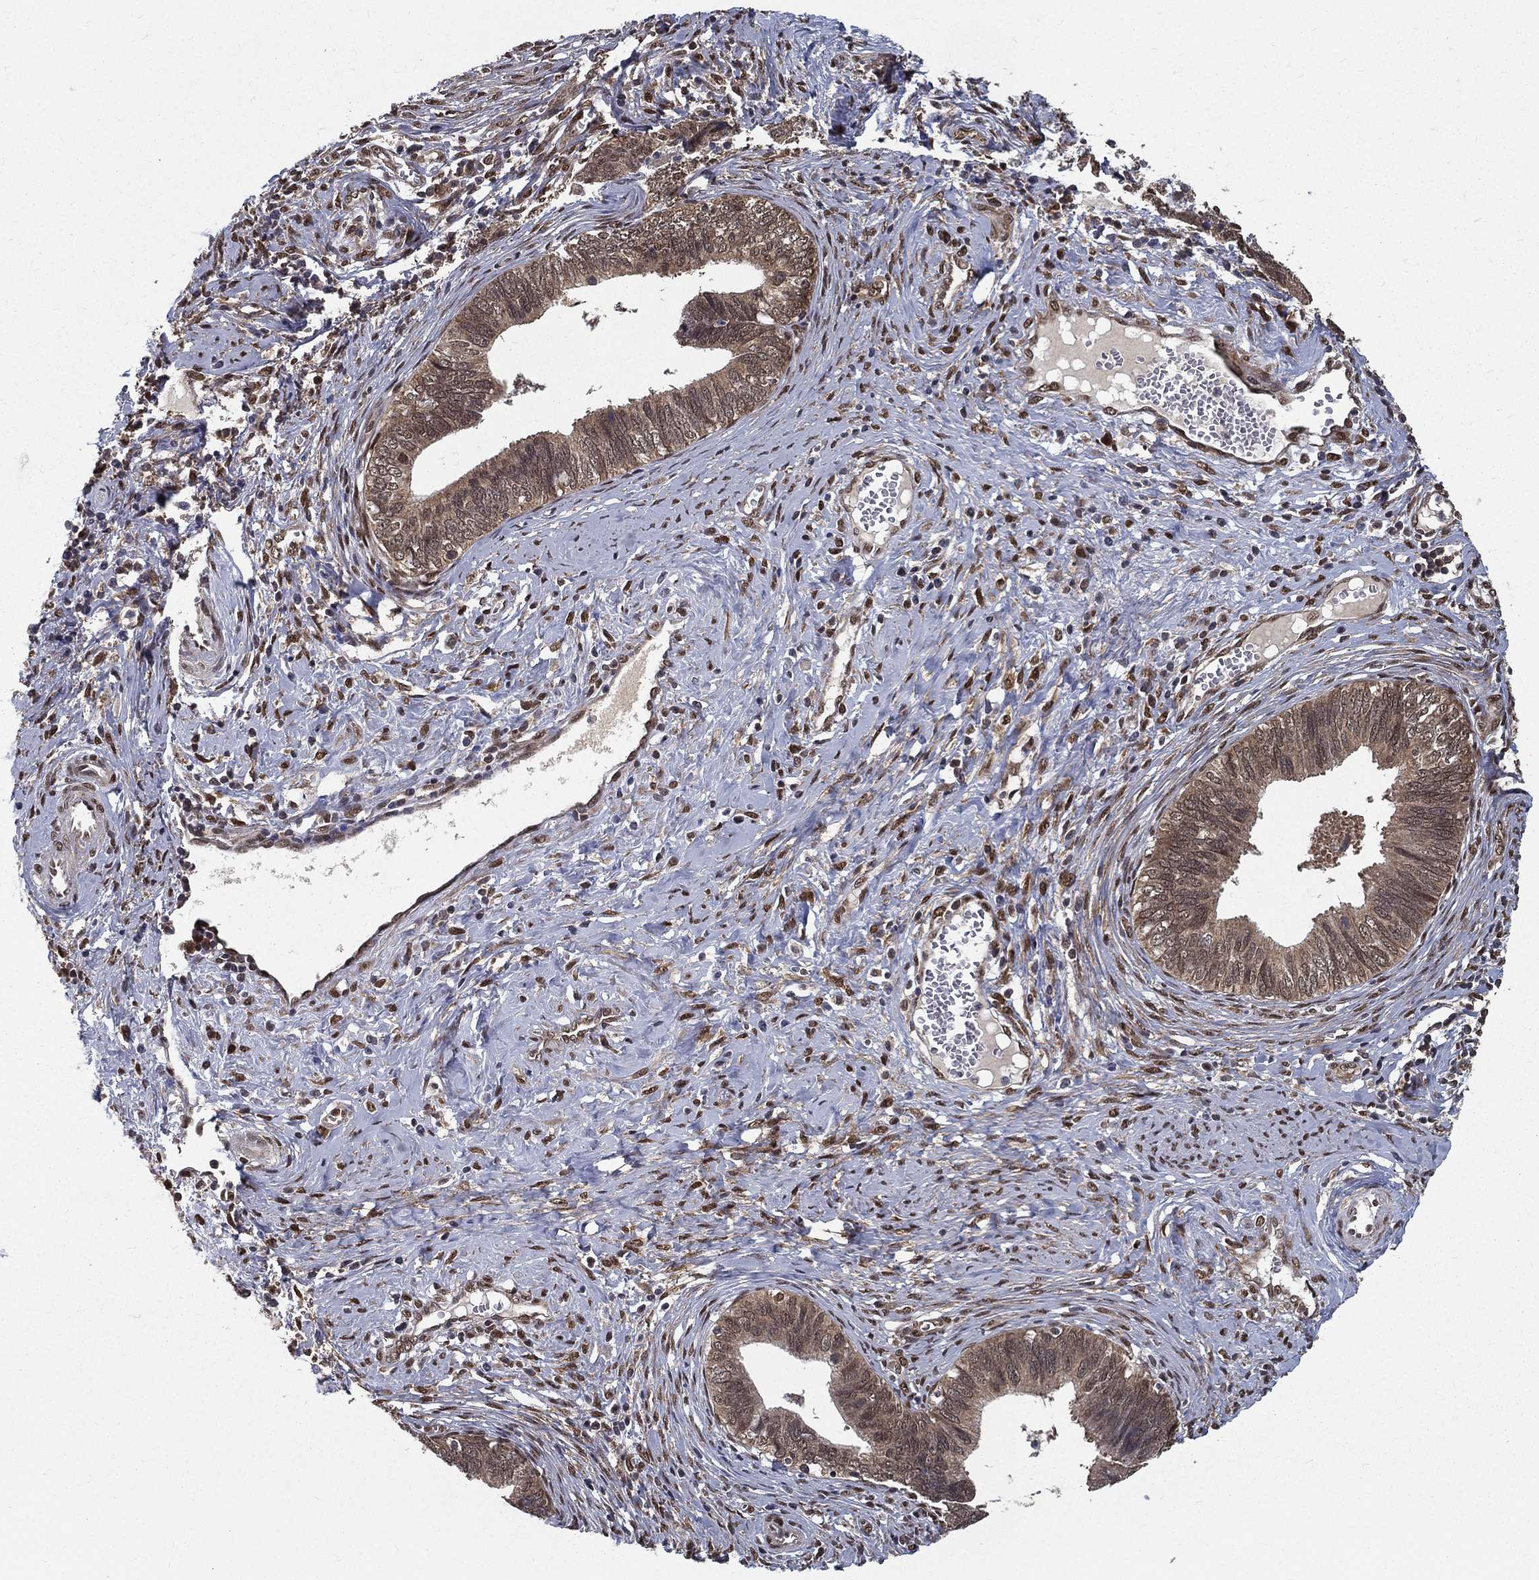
{"staining": {"intensity": "weak", "quantity": ">75%", "location": "cytoplasmic/membranous"}, "tissue": "cervical cancer", "cell_type": "Tumor cells", "image_type": "cancer", "snomed": [{"axis": "morphology", "description": "Adenocarcinoma, NOS"}, {"axis": "topography", "description": "Cervix"}], "caption": "This is an image of IHC staining of cervical cancer, which shows weak staining in the cytoplasmic/membranous of tumor cells.", "gene": "CARM1", "patient": {"sex": "female", "age": 42}}